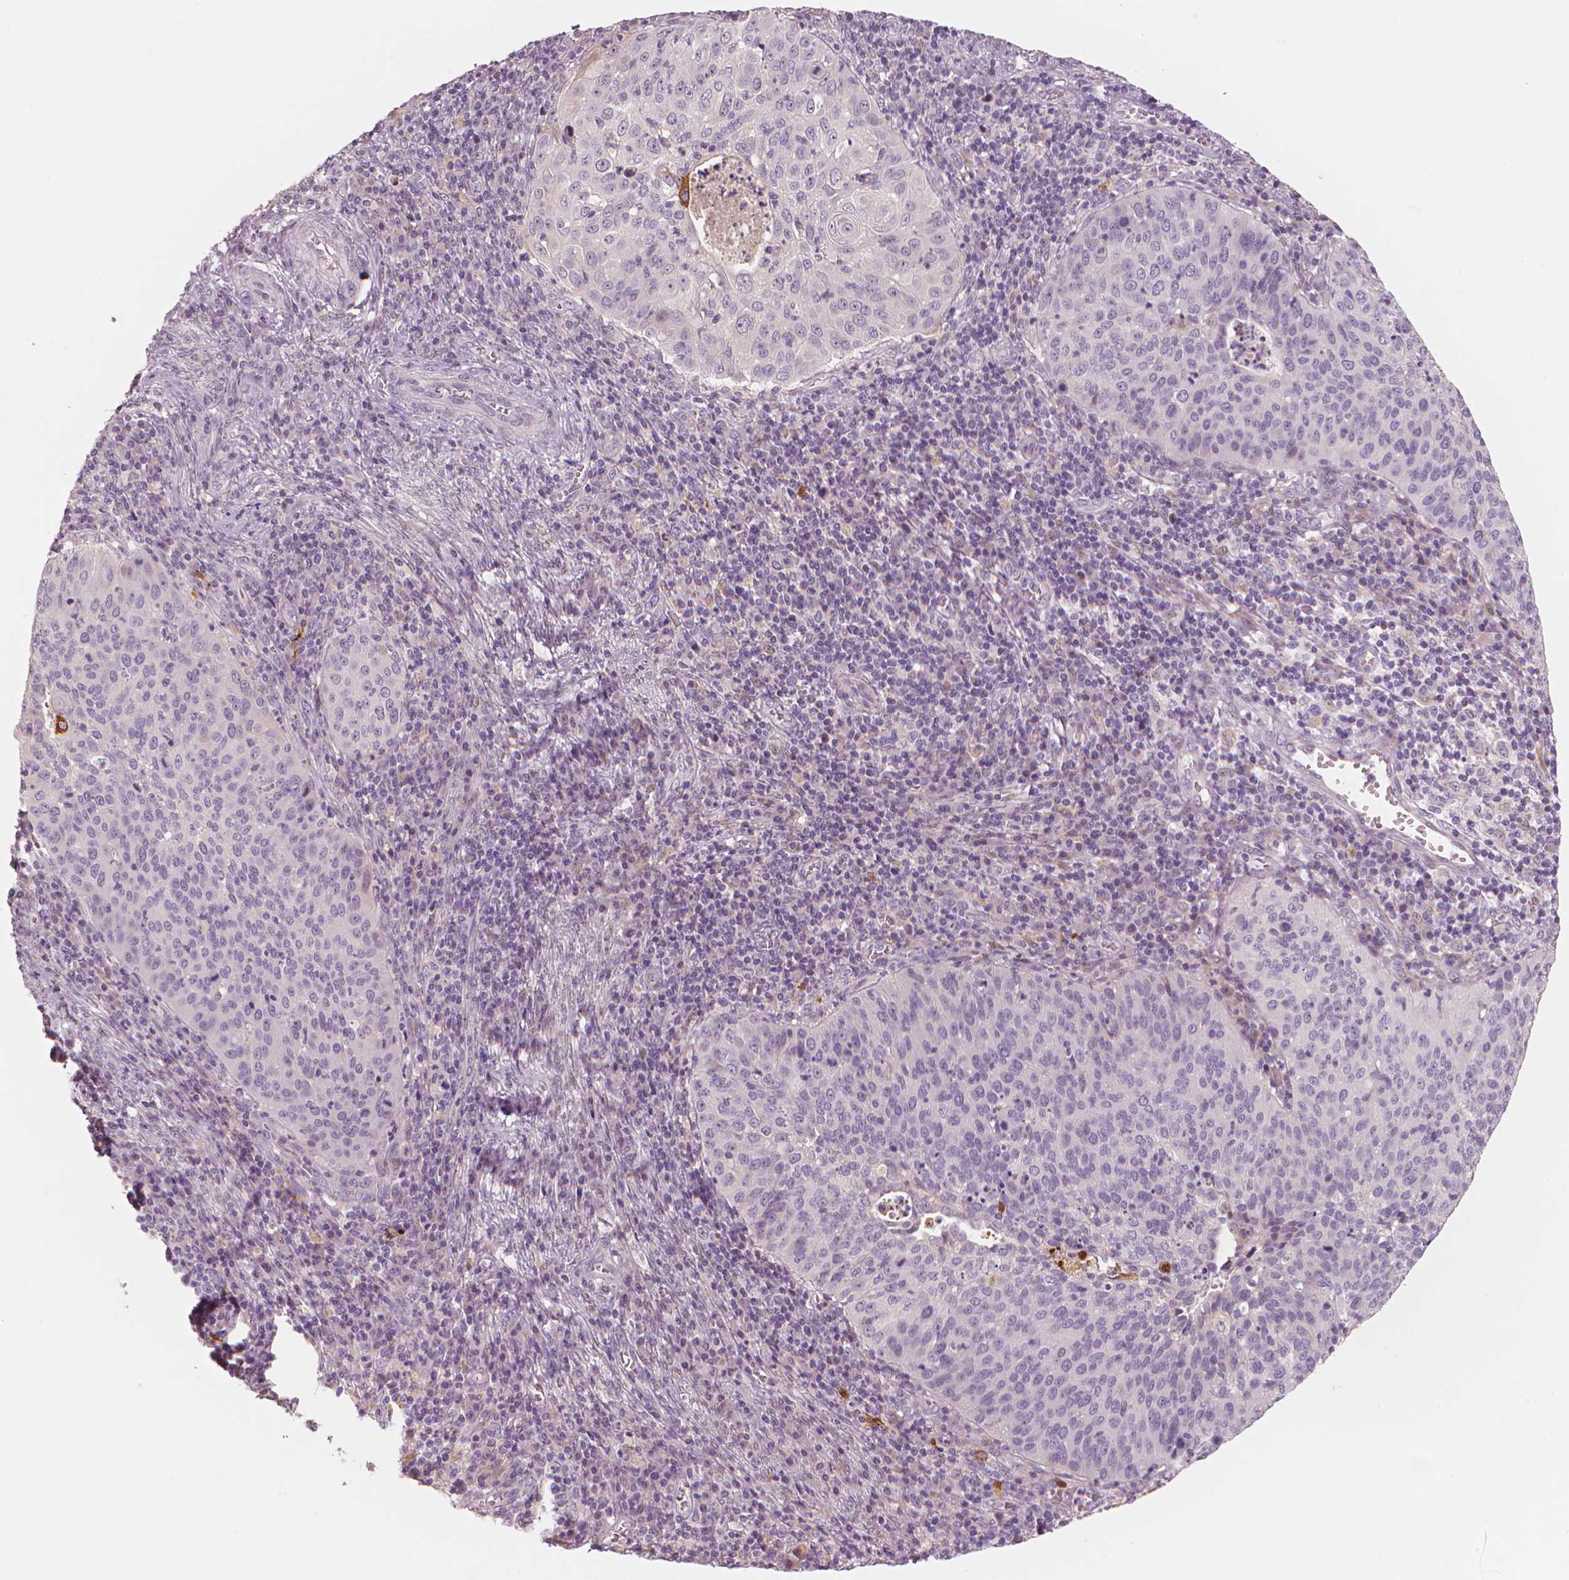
{"staining": {"intensity": "negative", "quantity": "none", "location": "none"}, "tissue": "cervical cancer", "cell_type": "Tumor cells", "image_type": "cancer", "snomed": [{"axis": "morphology", "description": "Squamous cell carcinoma, NOS"}, {"axis": "topography", "description": "Cervix"}], "caption": "This photomicrograph is of cervical cancer stained with immunohistochemistry (IHC) to label a protein in brown with the nuclei are counter-stained blue. There is no expression in tumor cells.", "gene": "RNASE7", "patient": {"sex": "female", "age": 39}}